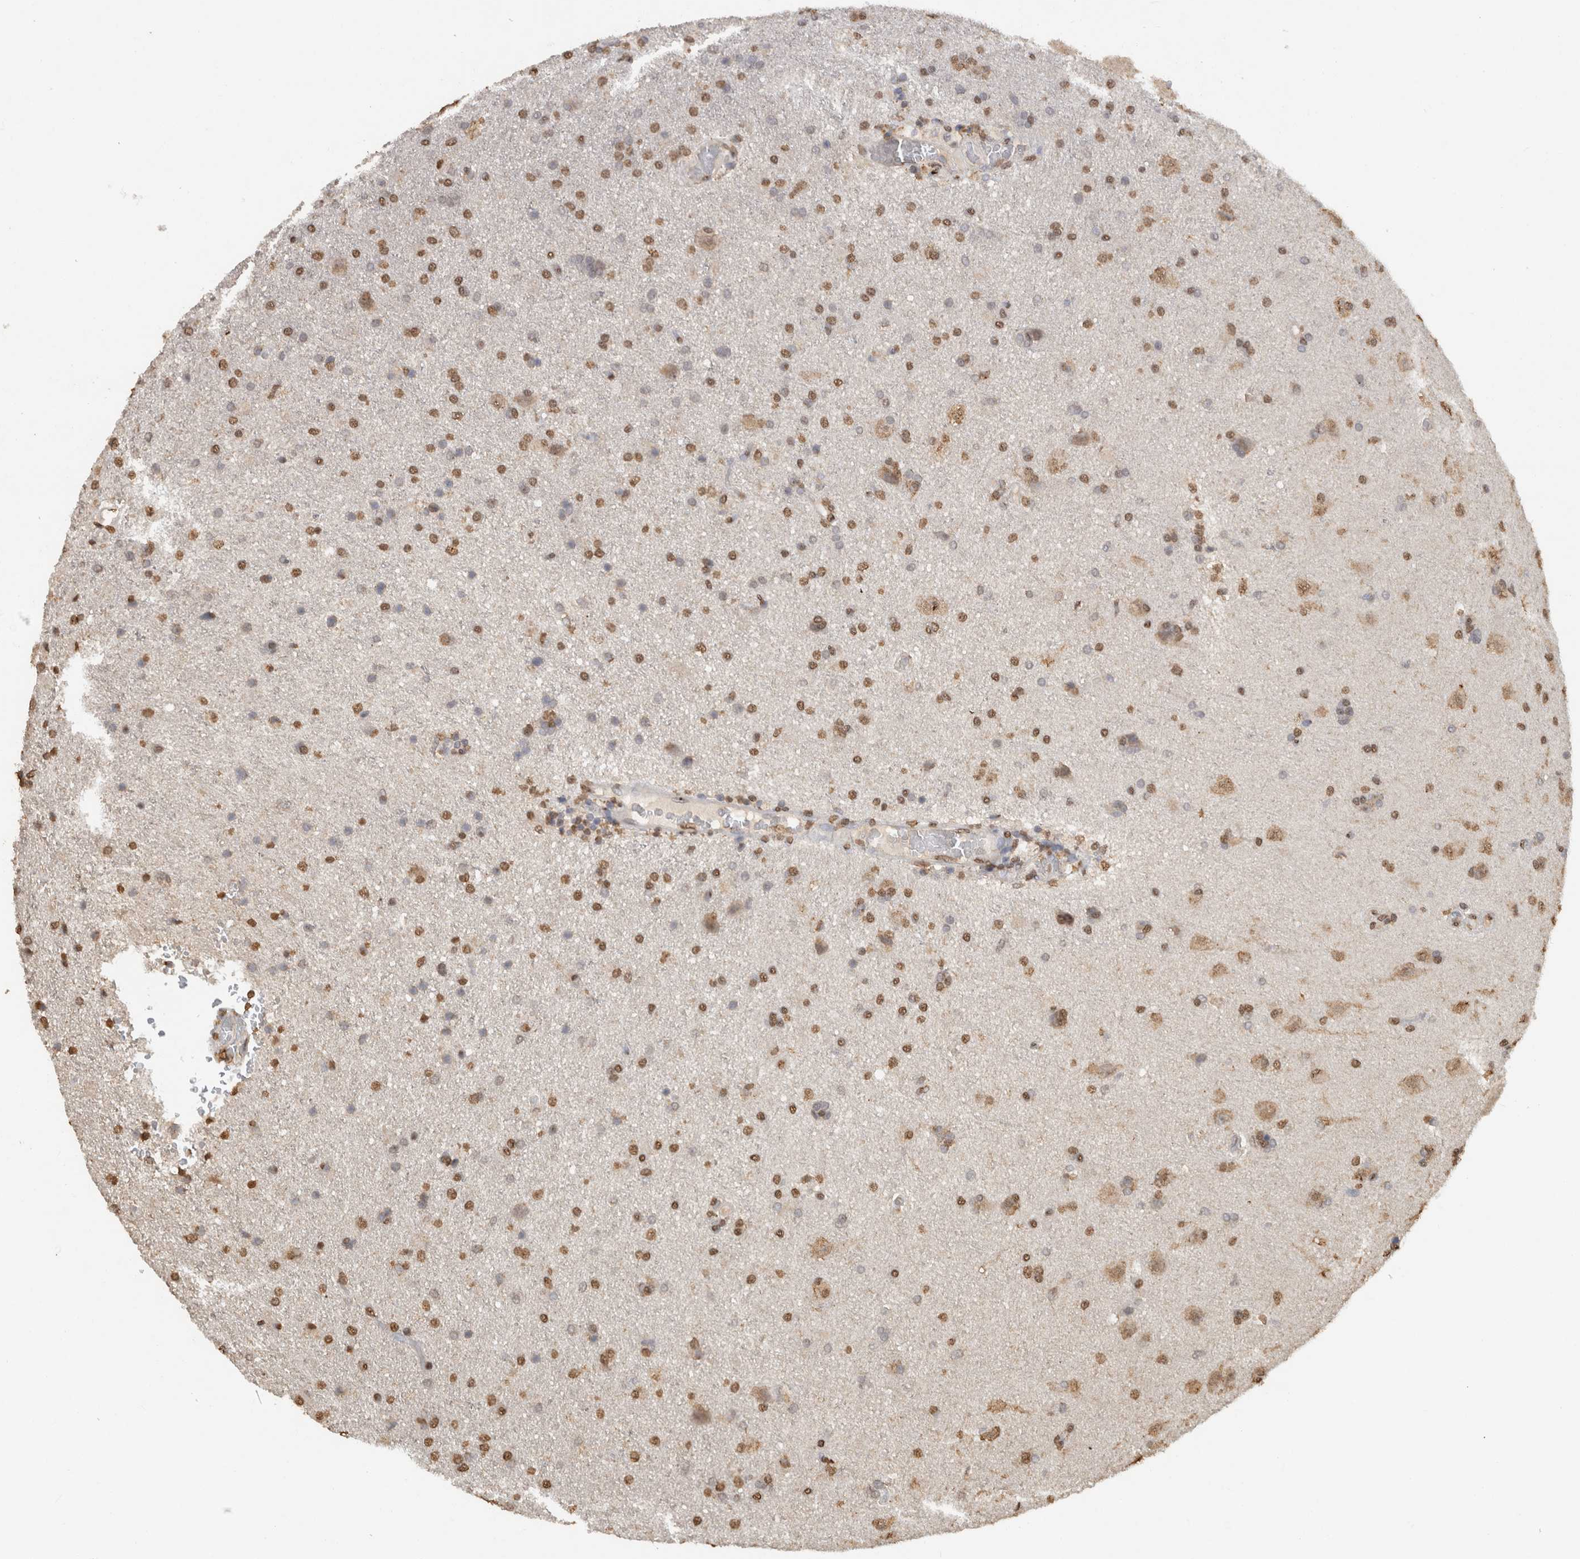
{"staining": {"intensity": "moderate", "quantity": ">75%", "location": "nuclear"}, "tissue": "glioma", "cell_type": "Tumor cells", "image_type": "cancer", "snomed": [{"axis": "morphology", "description": "Glioma, malignant, High grade"}, {"axis": "topography", "description": "Brain"}], "caption": "A brown stain highlights moderate nuclear expression of a protein in human glioma tumor cells.", "gene": "HAND2", "patient": {"sex": "male", "age": 72}}